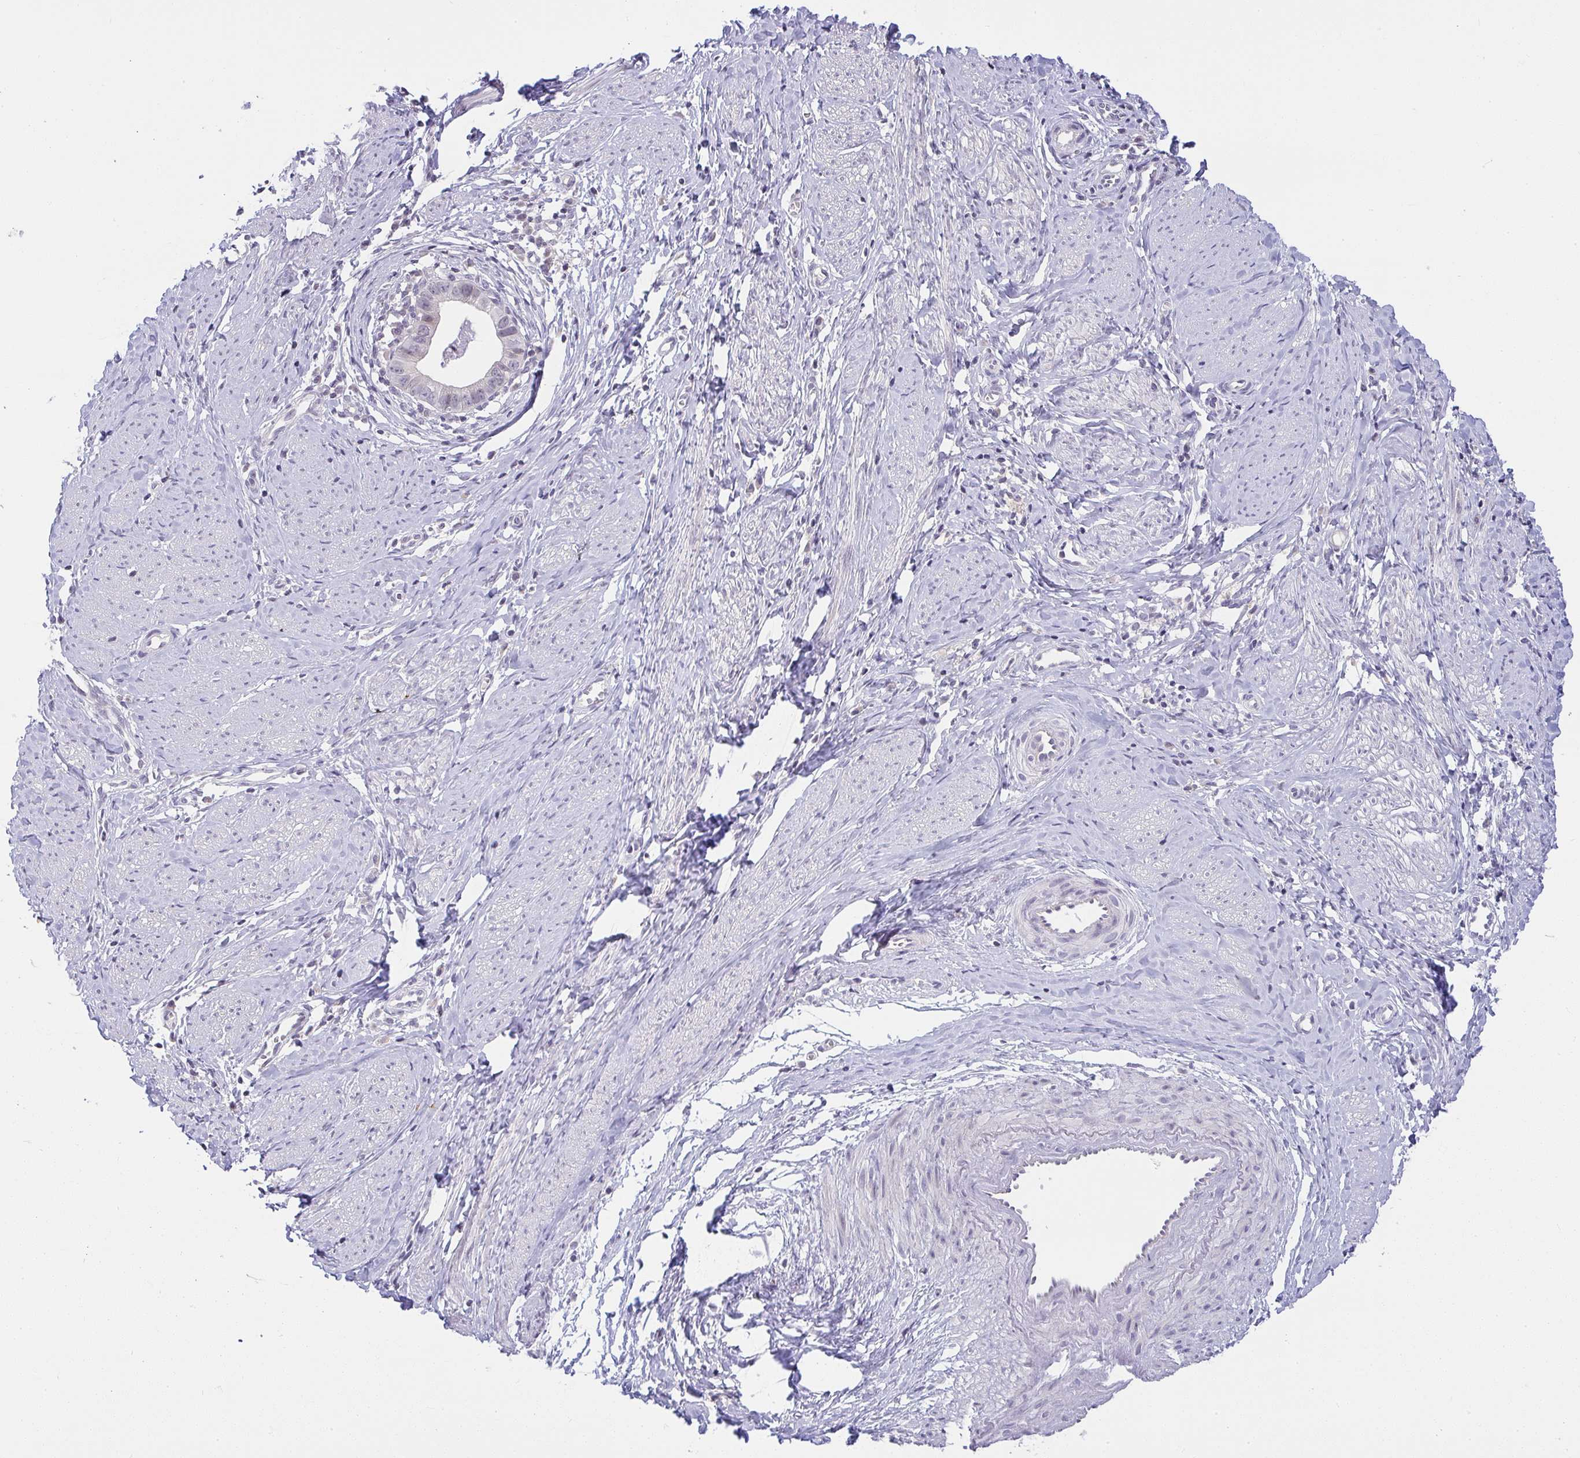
{"staining": {"intensity": "negative", "quantity": "none", "location": "none"}, "tissue": "cervical cancer", "cell_type": "Tumor cells", "image_type": "cancer", "snomed": [{"axis": "morphology", "description": "Adenocarcinoma, NOS"}, {"axis": "topography", "description": "Cervix"}], "caption": "IHC of cervical cancer demonstrates no staining in tumor cells. (Immunohistochemistry, brightfield microscopy, high magnification).", "gene": "CACNA1S", "patient": {"sex": "female", "age": 36}}